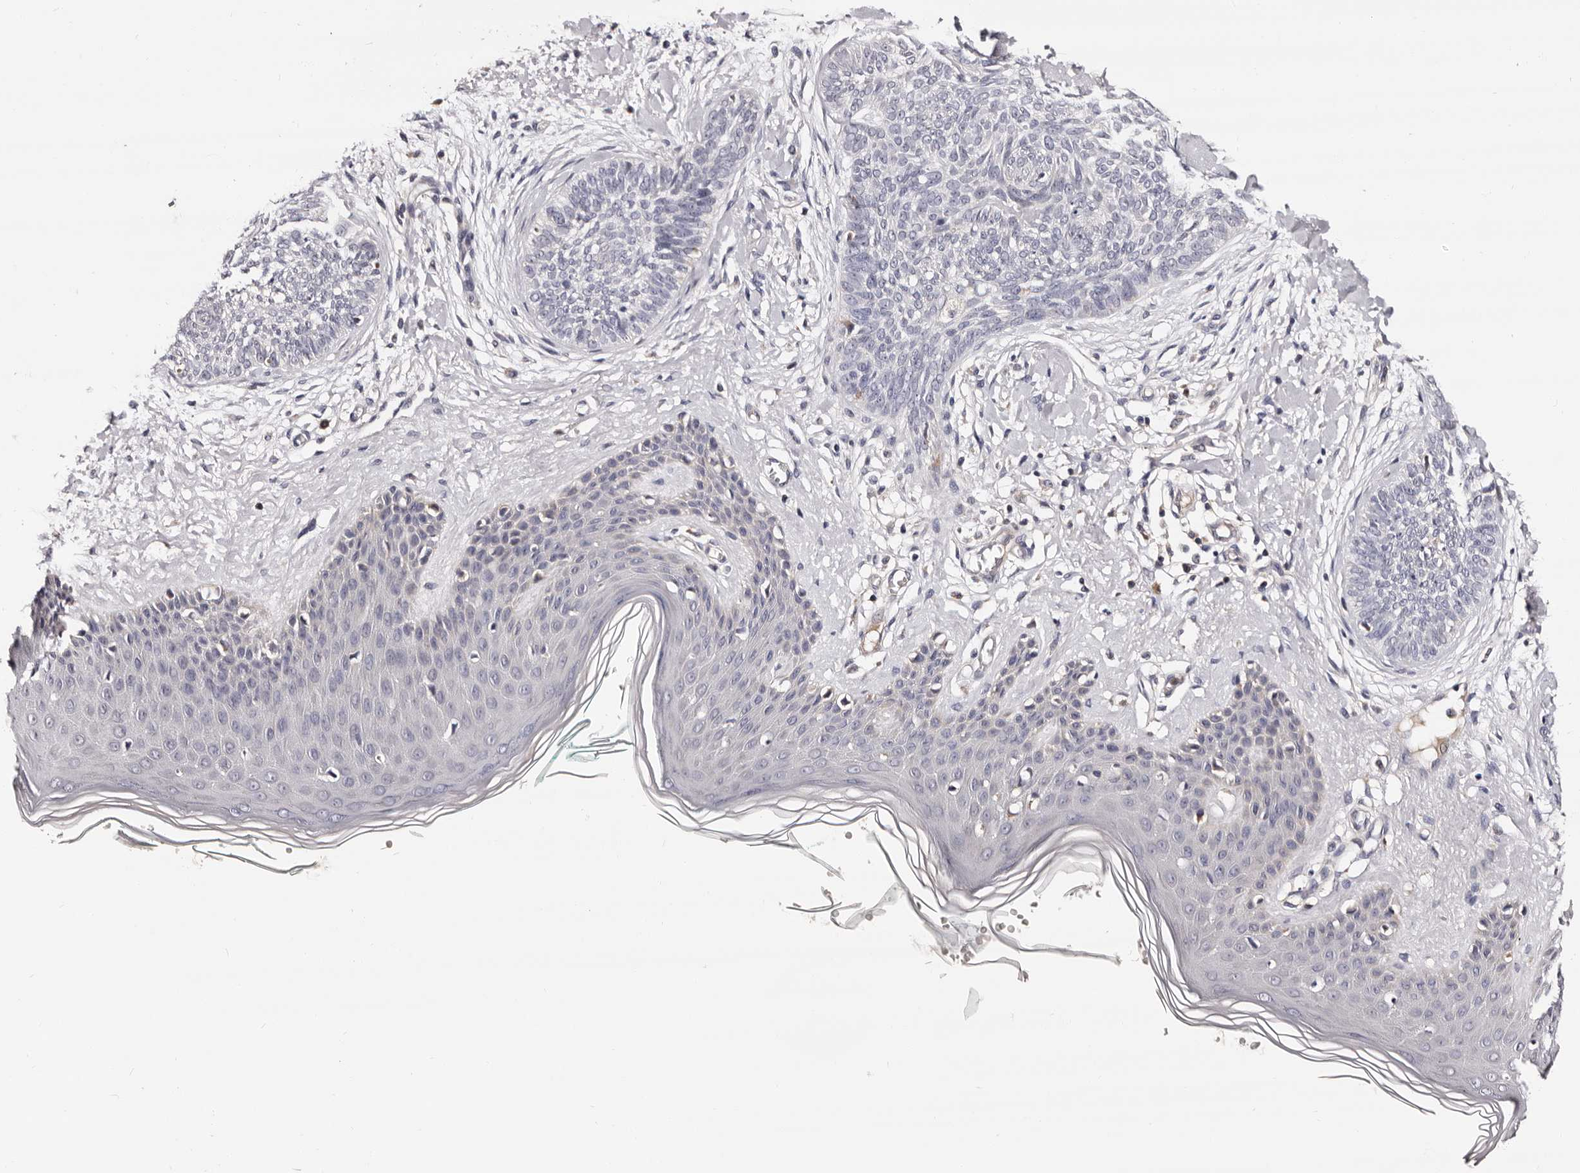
{"staining": {"intensity": "negative", "quantity": "none", "location": "none"}, "tissue": "skin cancer", "cell_type": "Tumor cells", "image_type": "cancer", "snomed": [{"axis": "morphology", "description": "Basal cell carcinoma"}, {"axis": "topography", "description": "Skin"}], "caption": "Immunohistochemical staining of human skin cancer (basal cell carcinoma) demonstrates no significant positivity in tumor cells.", "gene": "TAF4B", "patient": {"sex": "female", "age": 59}}